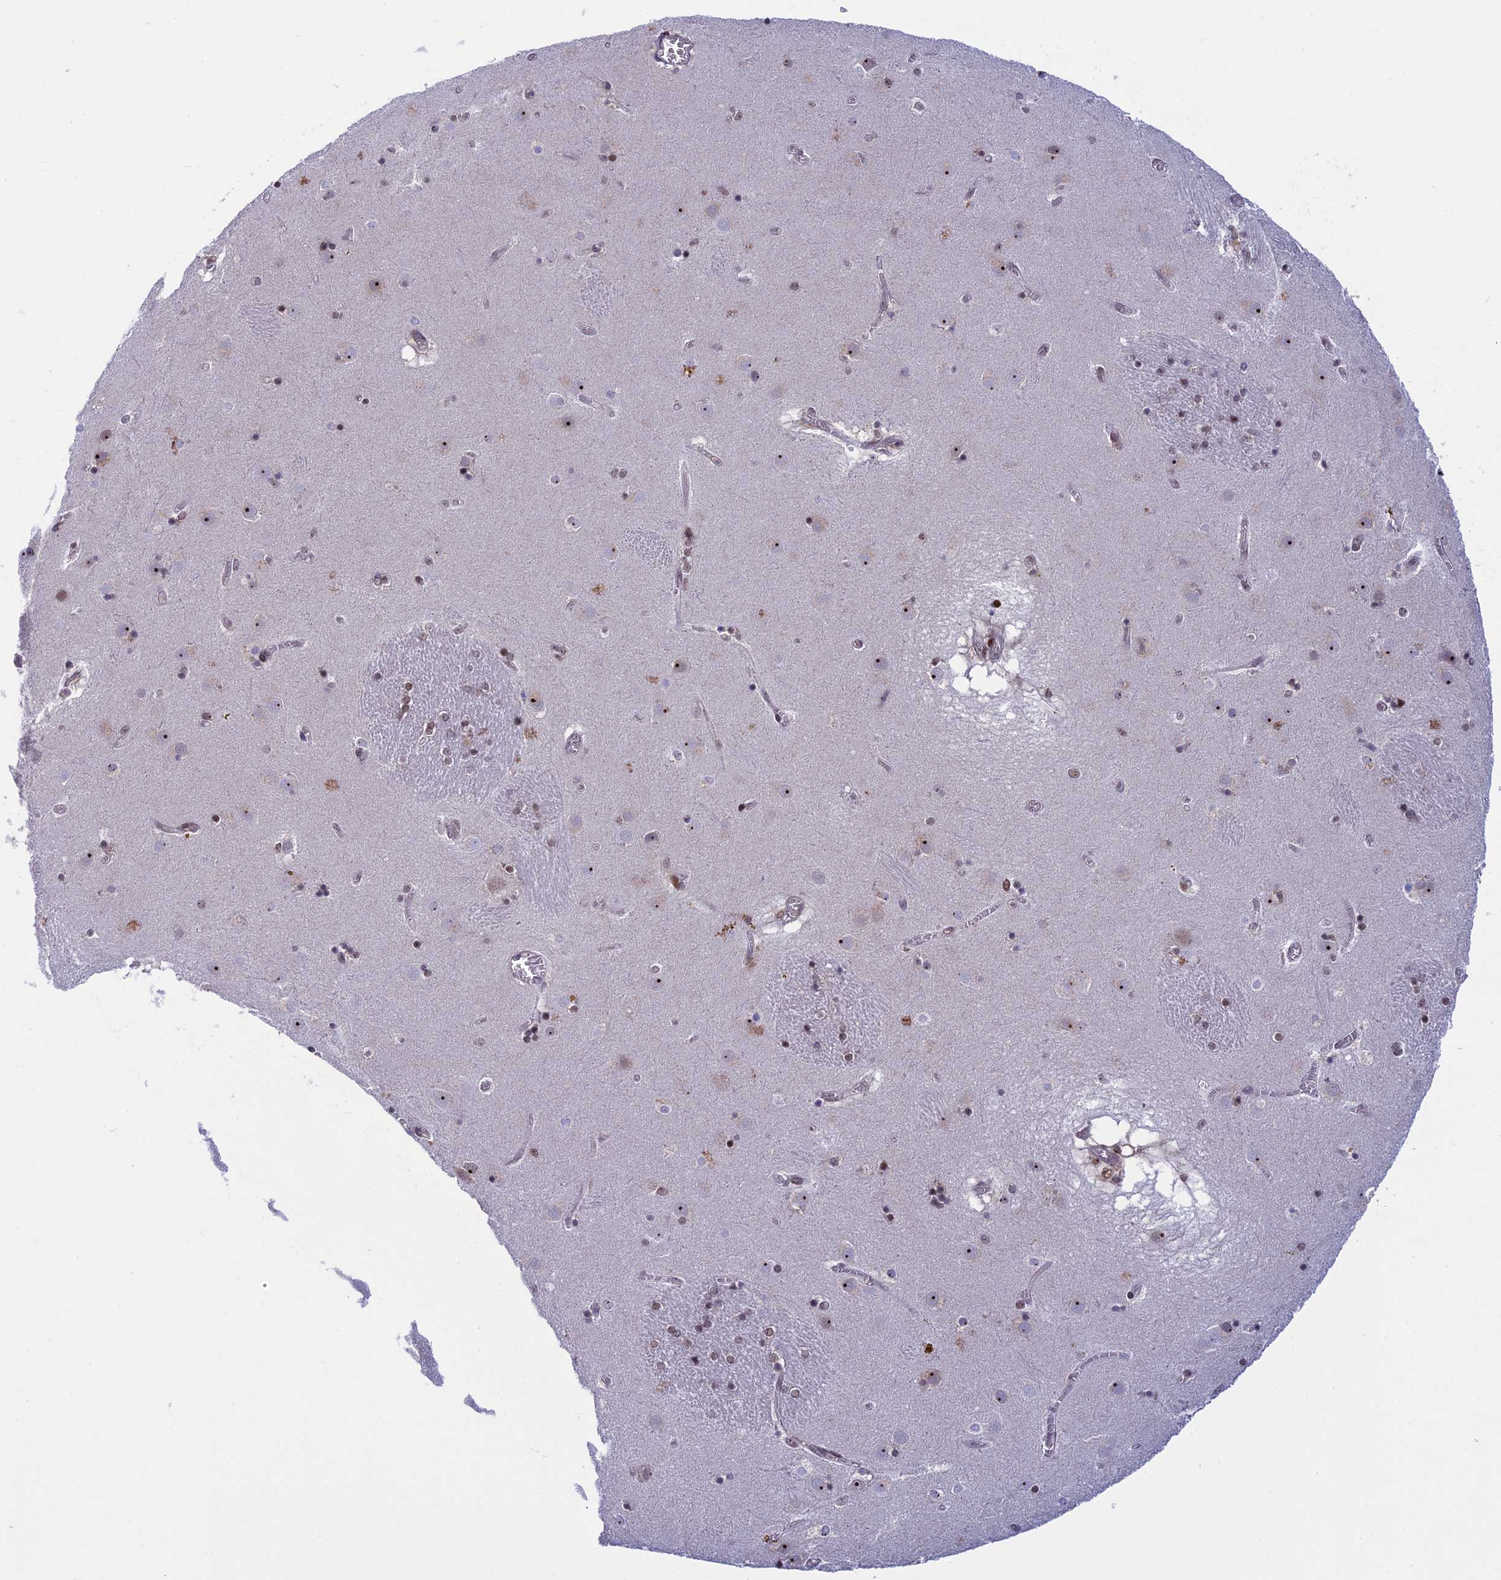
{"staining": {"intensity": "weak", "quantity": "<25%", "location": "nuclear"}, "tissue": "caudate", "cell_type": "Glial cells", "image_type": "normal", "snomed": [{"axis": "morphology", "description": "Normal tissue, NOS"}, {"axis": "topography", "description": "Lateral ventricle wall"}], "caption": "This is a photomicrograph of immunohistochemistry (IHC) staining of unremarkable caudate, which shows no expression in glial cells.", "gene": "CCDC86", "patient": {"sex": "male", "age": 70}}